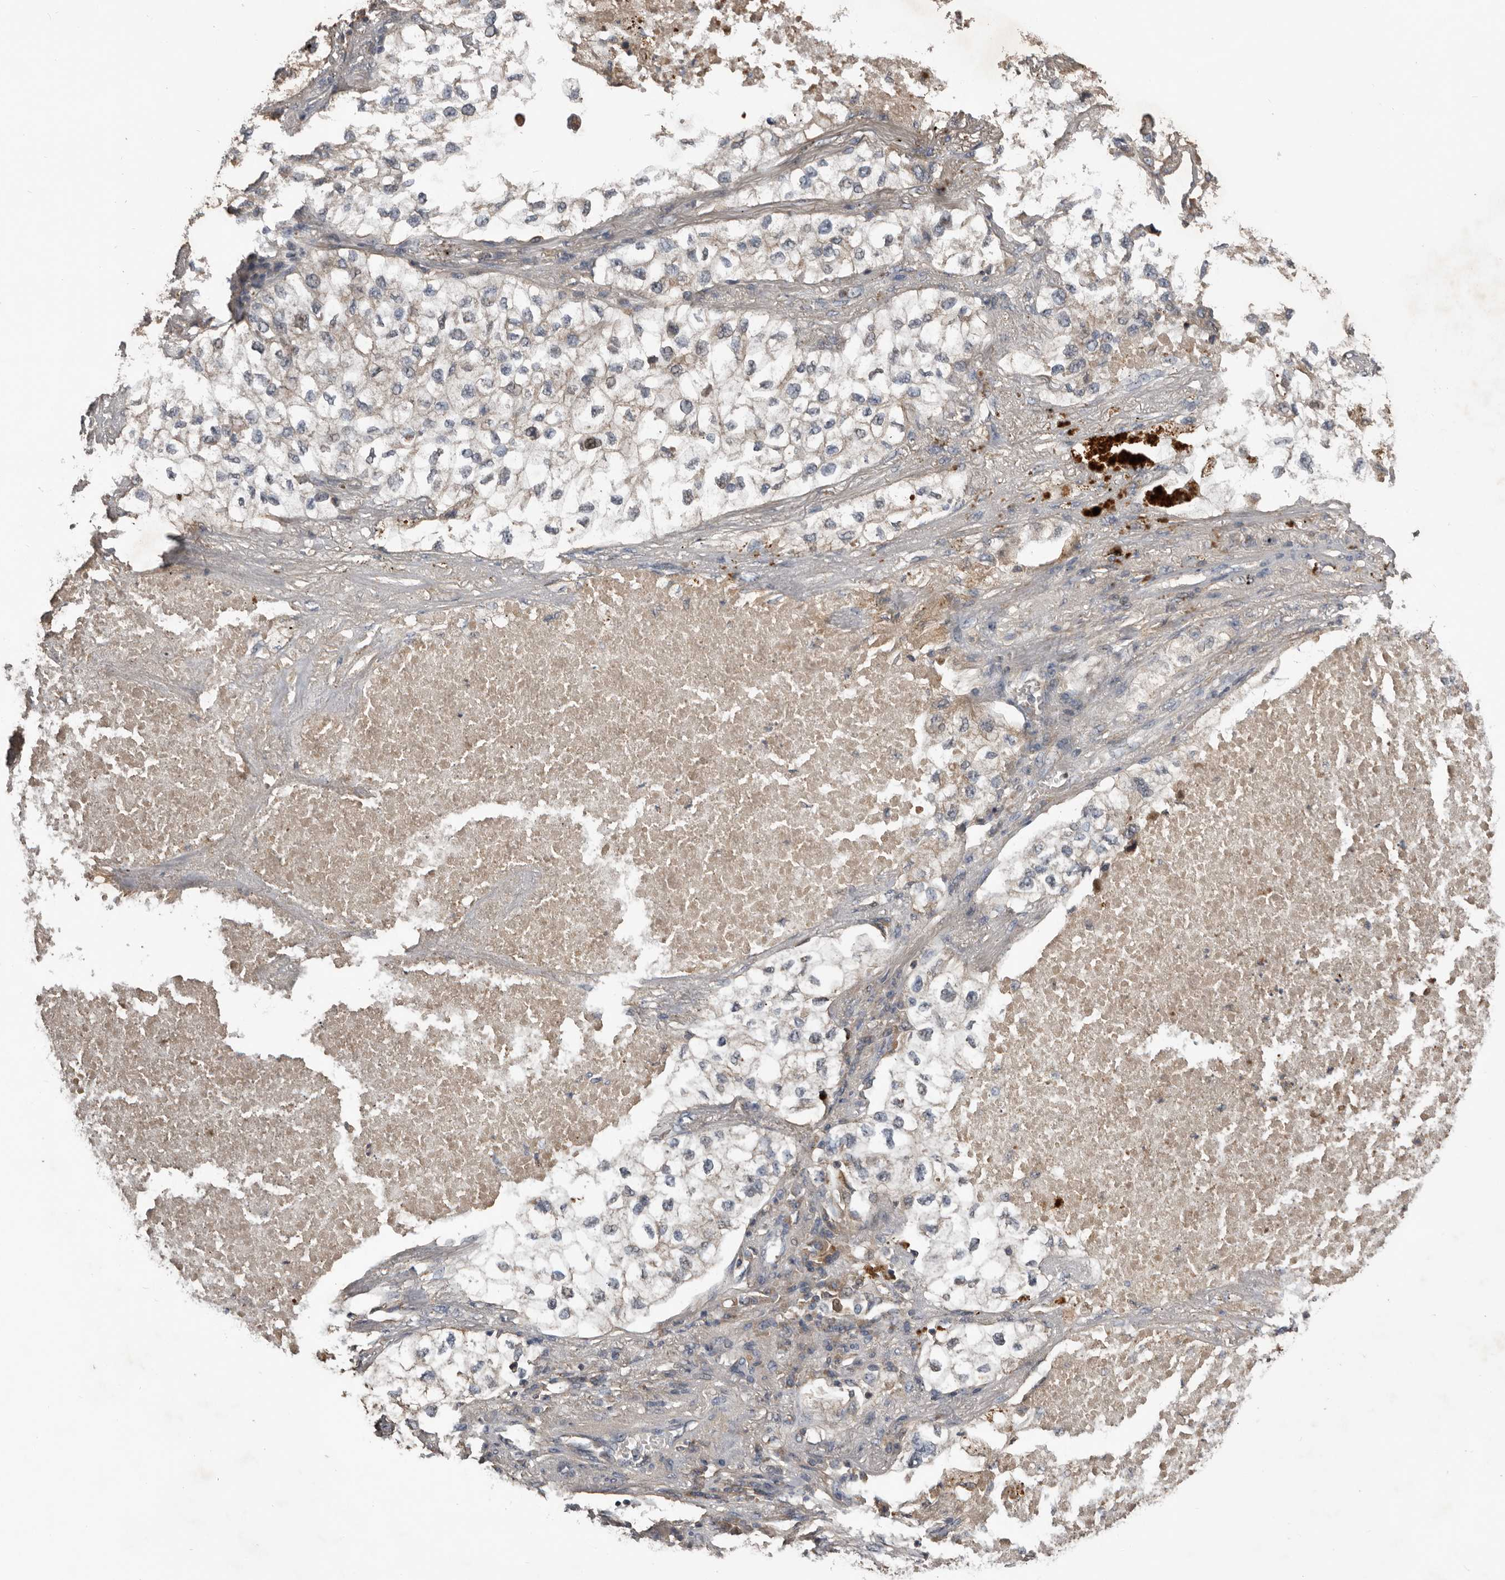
{"staining": {"intensity": "weak", "quantity": "<25%", "location": "cytoplasmic/membranous"}, "tissue": "lung cancer", "cell_type": "Tumor cells", "image_type": "cancer", "snomed": [{"axis": "morphology", "description": "Adenocarcinoma, NOS"}, {"axis": "topography", "description": "Lung"}], "caption": "IHC of lung cancer exhibits no positivity in tumor cells. The staining was performed using DAB to visualize the protein expression in brown, while the nuclei were stained in blue with hematoxylin (Magnification: 20x).", "gene": "NMUR1", "patient": {"sex": "male", "age": 63}}